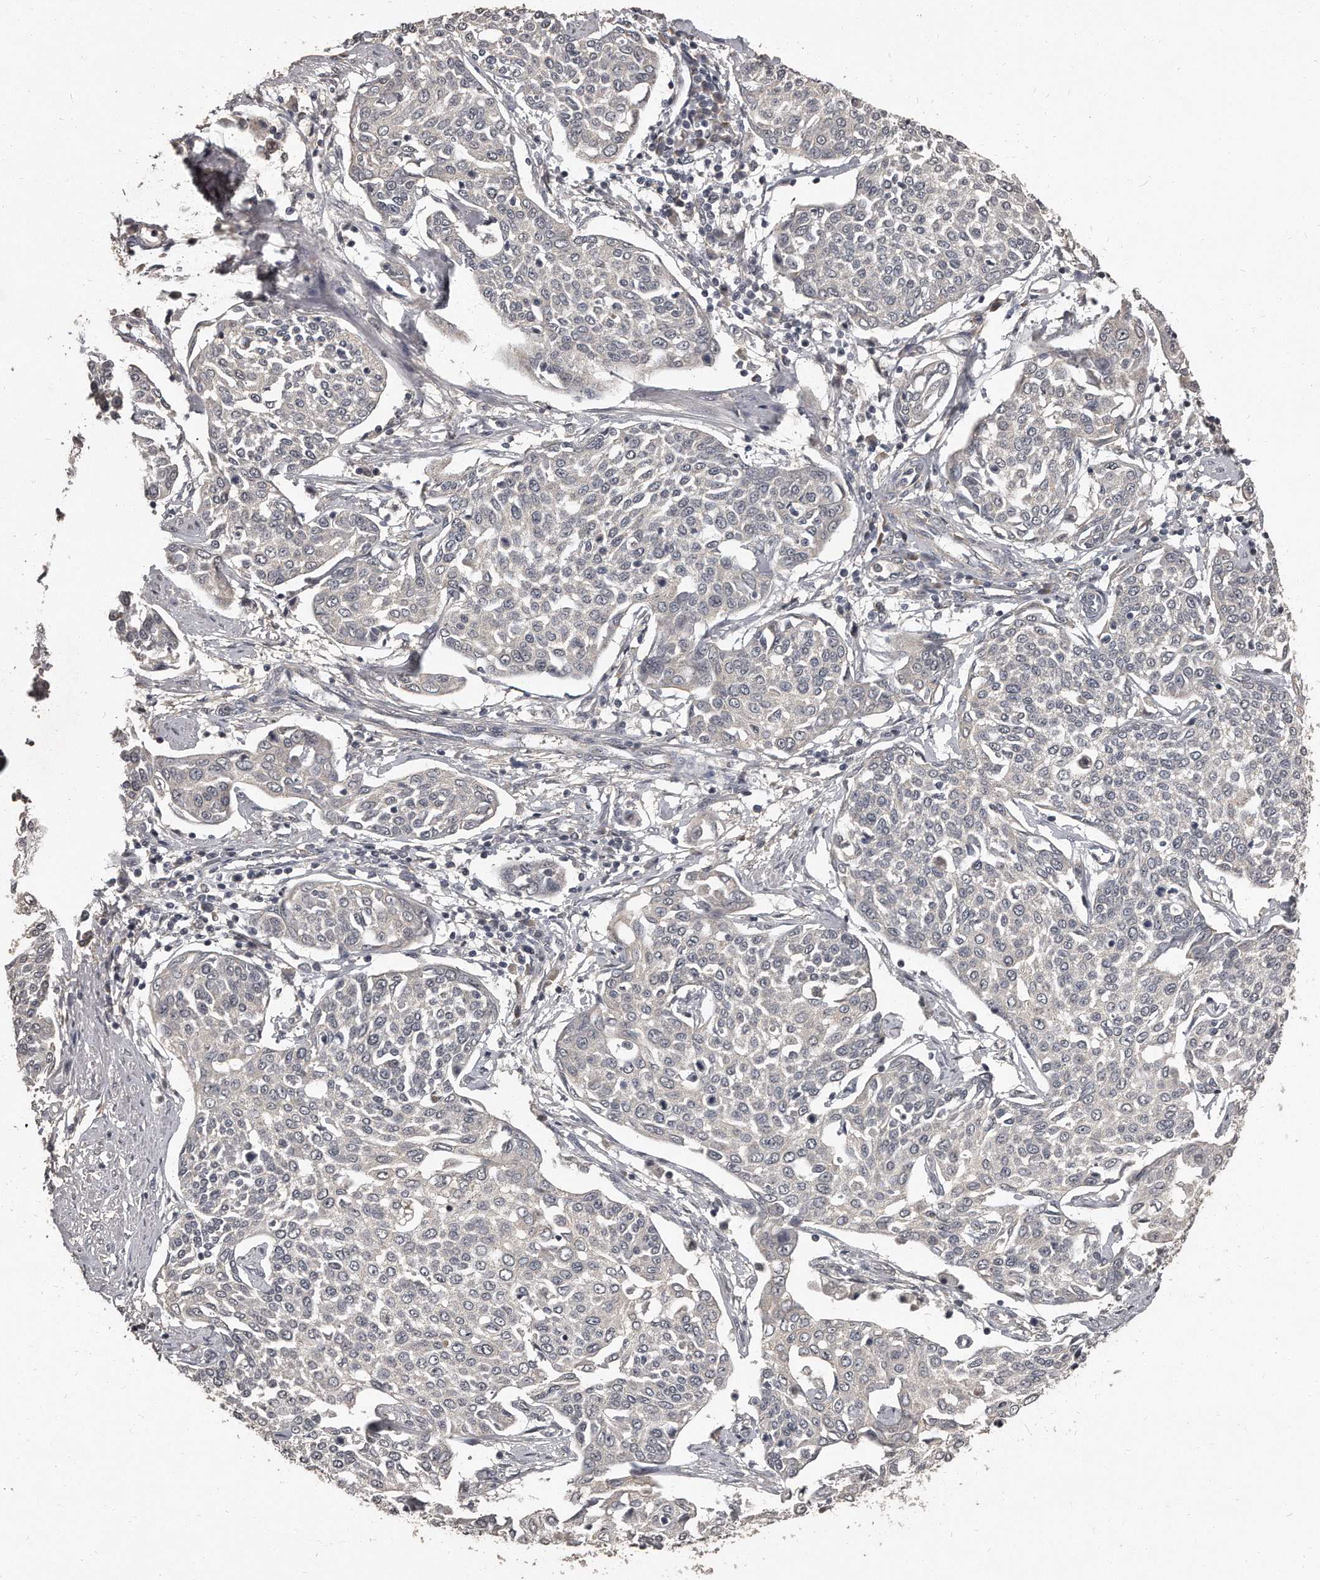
{"staining": {"intensity": "negative", "quantity": "none", "location": "none"}, "tissue": "cervical cancer", "cell_type": "Tumor cells", "image_type": "cancer", "snomed": [{"axis": "morphology", "description": "Squamous cell carcinoma, NOS"}, {"axis": "topography", "description": "Cervix"}], "caption": "Histopathology image shows no significant protein positivity in tumor cells of cervical cancer (squamous cell carcinoma). (Stains: DAB immunohistochemistry with hematoxylin counter stain, Microscopy: brightfield microscopy at high magnification).", "gene": "GRB10", "patient": {"sex": "female", "age": 34}}